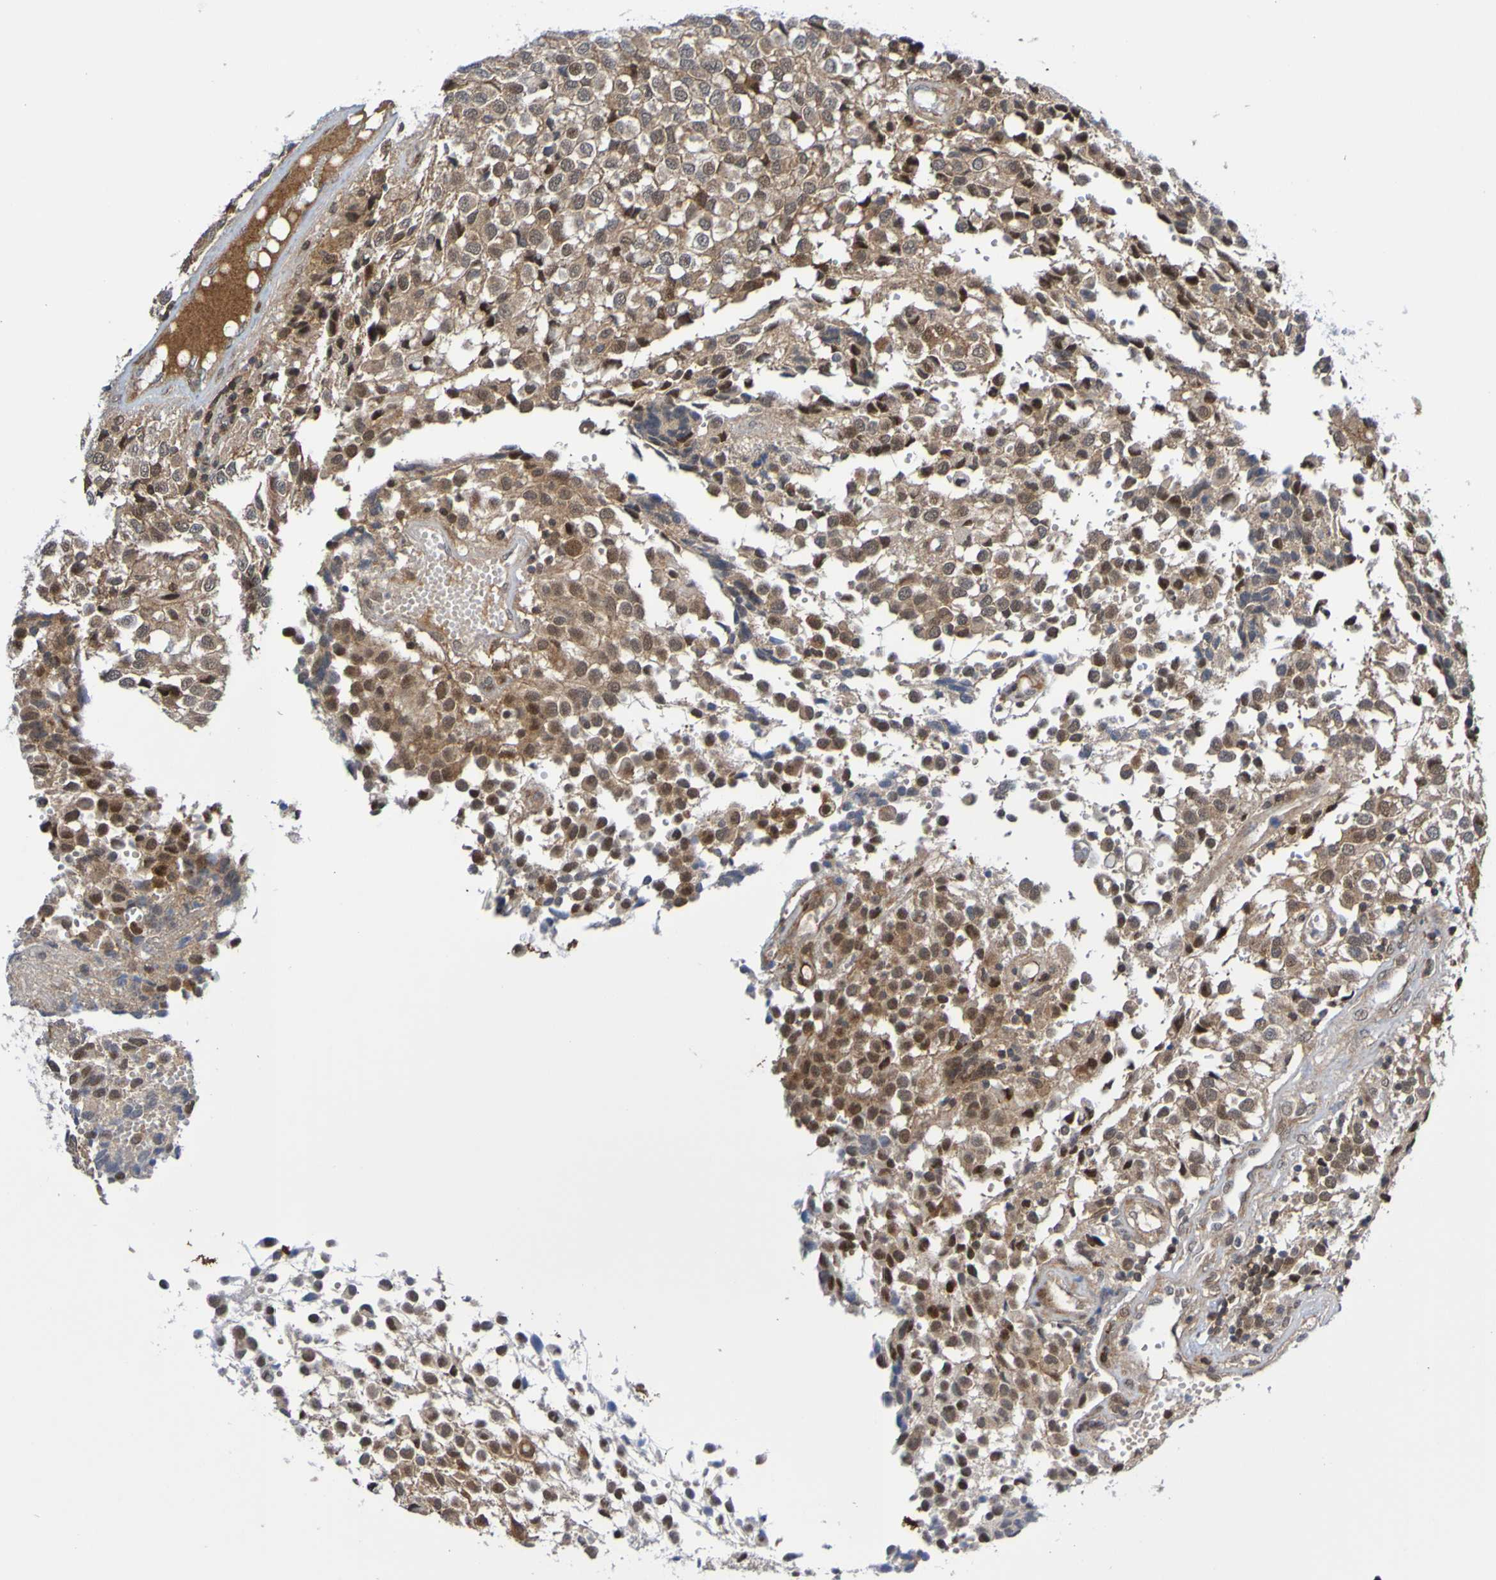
{"staining": {"intensity": "moderate", "quantity": ">75%", "location": "cytoplasmic/membranous"}, "tissue": "glioma", "cell_type": "Tumor cells", "image_type": "cancer", "snomed": [{"axis": "morphology", "description": "Glioma, malignant, High grade"}, {"axis": "topography", "description": "Brain"}], "caption": "Immunohistochemistry (IHC) image of neoplastic tissue: glioma stained using IHC demonstrates medium levels of moderate protein expression localized specifically in the cytoplasmic/membranous of tumor cells, appearing as a cytoplasmic/membranous brown color.", "gene": "ATIC", "patient": {"sex": "male", "age": 32}}